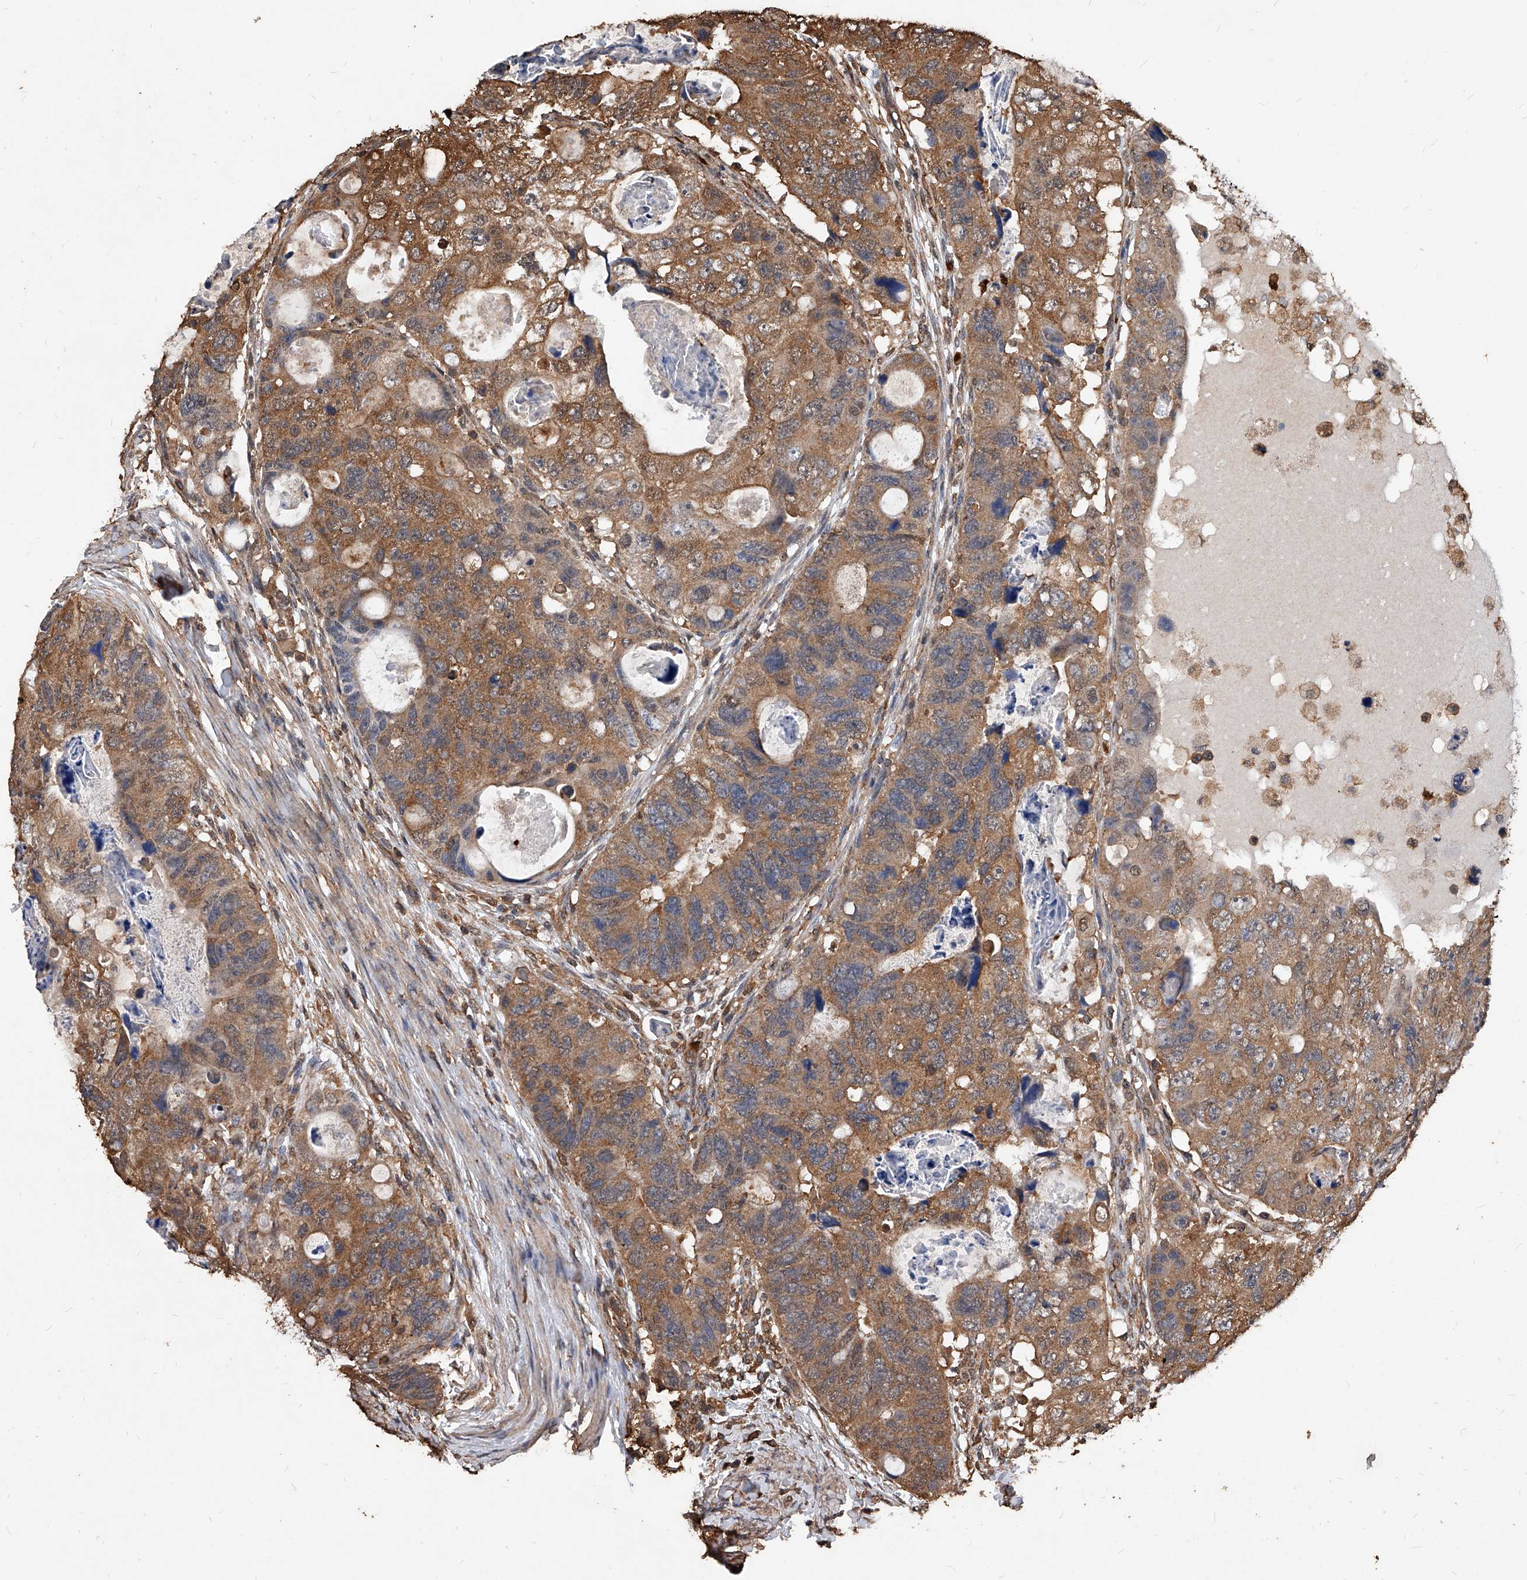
{"staining": {"intensity": "moderate", "quantity": ">75%", "location": "cytoplasmic/membranous"}, "tissue": "colorectal cancer", "cell_type": "Tumor cells", "image_type": "cancer", "snomed": [{"axis": "morphology", "description": "Adenocarcinoma, NOS"}, {"axis": "topography", "description": "Rectum"}], "caption": "A high-resolution histopathology image shows immunohistochemistry staining of adenocarcinoma (colorectal), which exhibits moderate cytoplasmic/membranous positivity in about >75% of tumor cells.", "gene": "UCP2", "patient": {"sex": "male", "age": 59}}